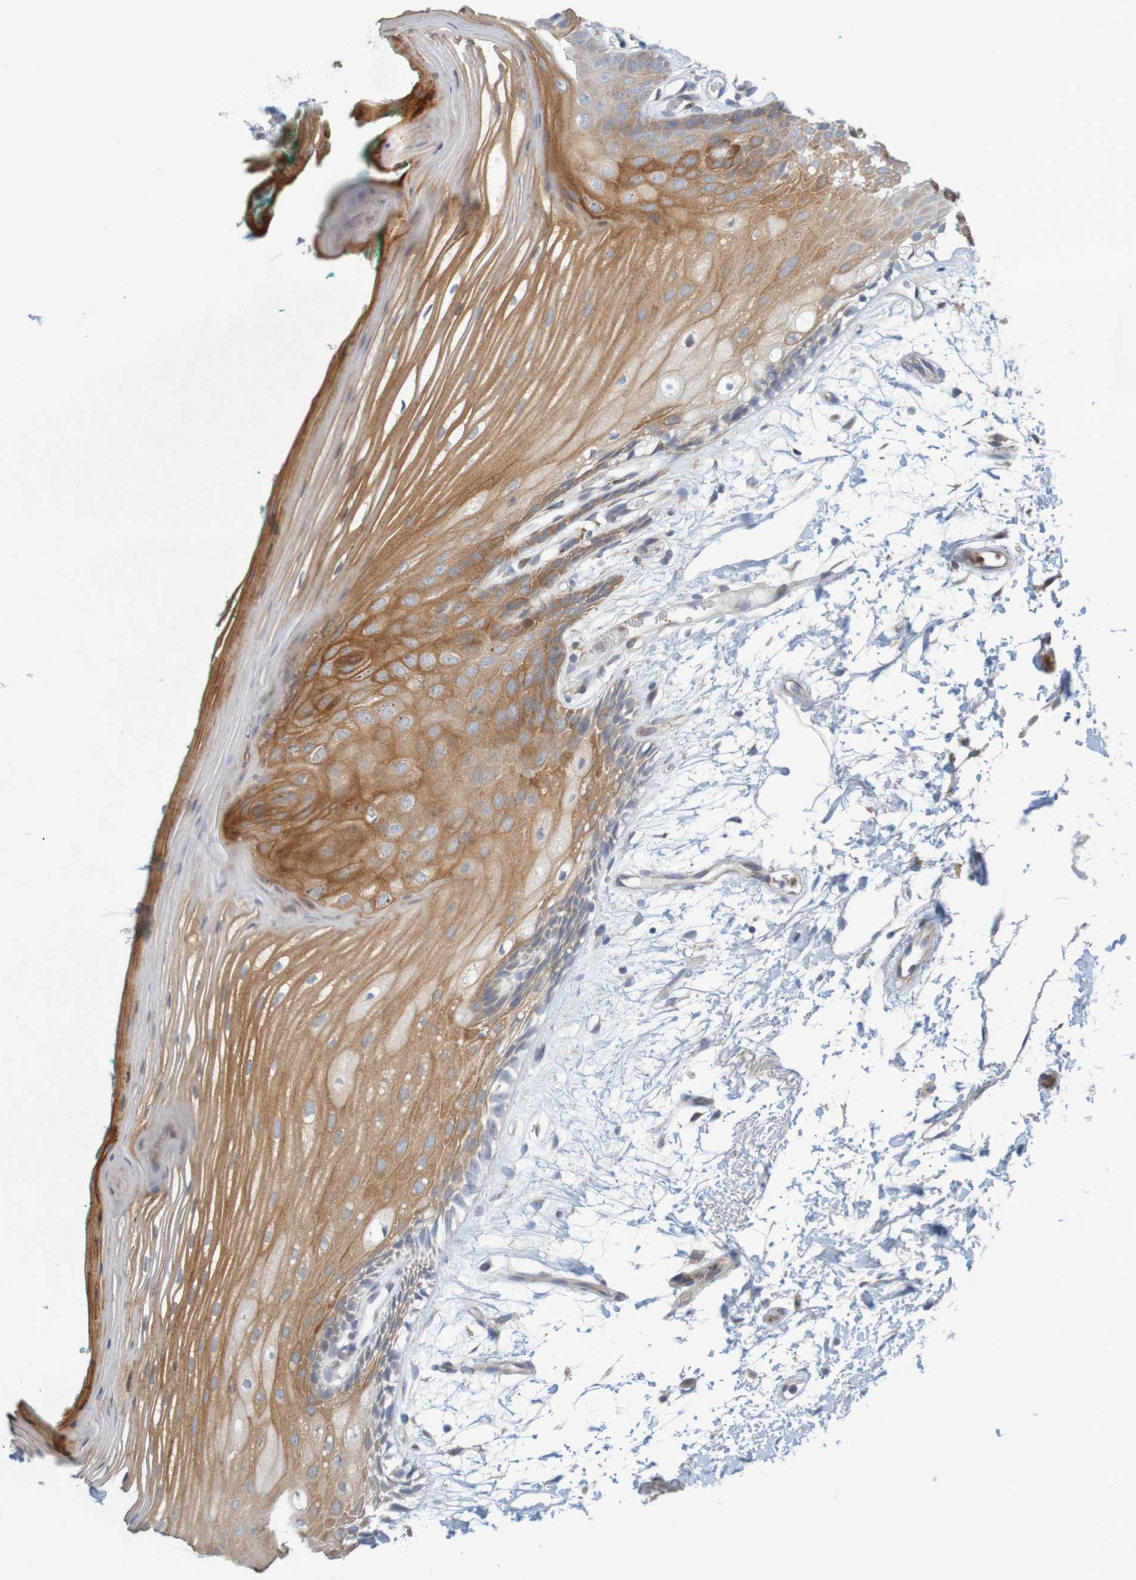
{"staining": {"intensity": "moderate", "quantity": ">75%", "location": "cytoplasmic/membranous"}, "tissue": "oral mucosa", "cell_type": "Squamous epithelial cells", "image_type": "normal", "snomed": [{"axis": "morphology", "description": "Normal tissue, NOS"}, {"axis": "topography", "description": "Skeletal muscle"}, {"axis": "topography", "description": "Oral tissue"}, {"axis": "topography", "description": "Peripheral nerve tissue"}], "caption": "Oral mucosa stained with immunohistochemistry (IHC) shows moderate cytoplasmic/membranous positivity in approximately >75% of squamous epithelial cells. (Stains: DAB (3,3'-diaminobenzidine) in brown, nuclei in blue, Microscopy: brightfield microscopy at high magnification).", "gene": "KRT23", "patient": {"sex": "female", "age": 84}}